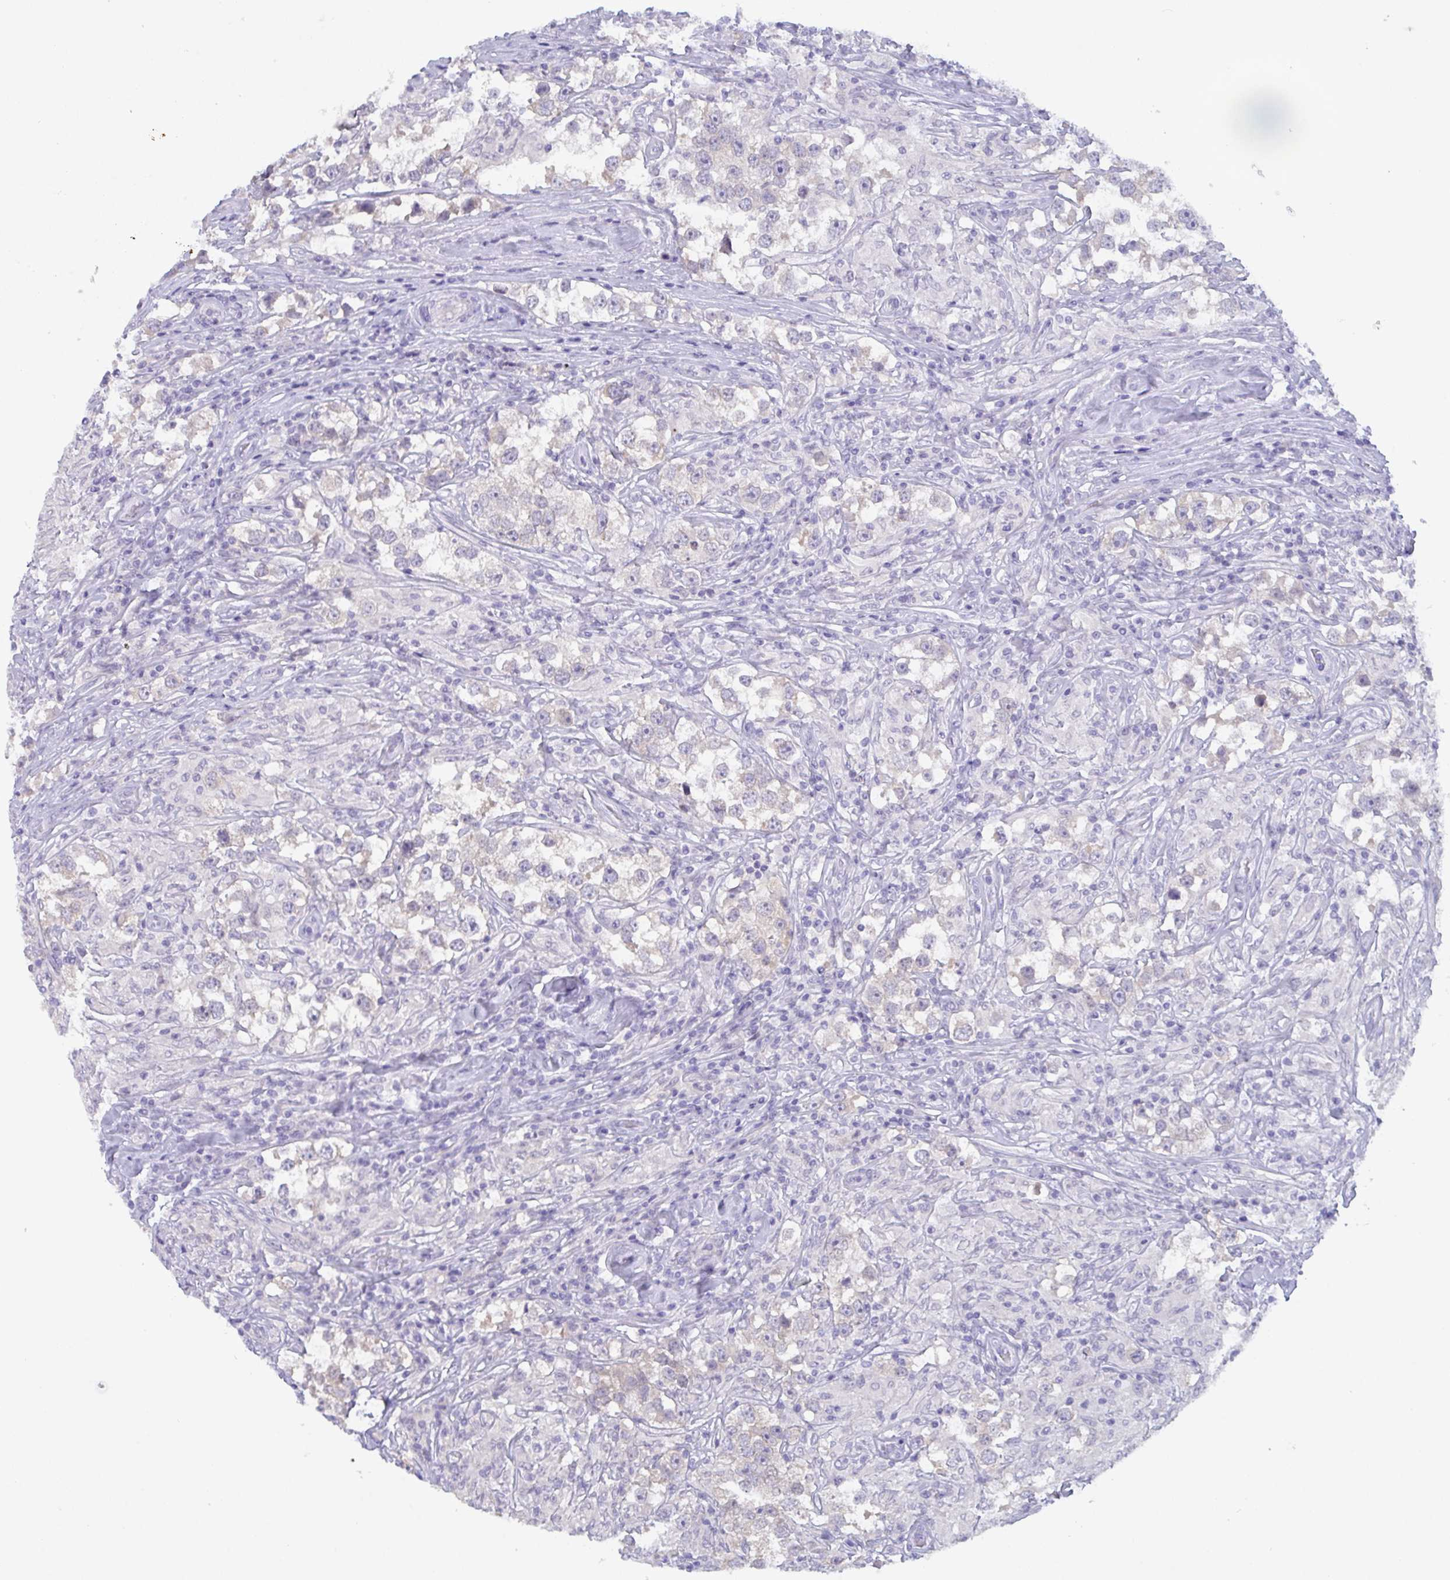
{"staining": {"intensity": "negative", "quantity": "none", "location": "none"}, "tissue": "testis cancer", "cell_type": "Tumor cells", "image_type": "cancer", "snomed": [{"axis": "morphology", "description": "Seminoma, NOS"}, {"axis": "topography", "description": "Testis"}], "caption": "Protein analysis of testis cancer (seminoma) reveals no significant expression in tumor cells.", "gene": "SERPINB13", "patient": {"sex": "male", "age": 46}}